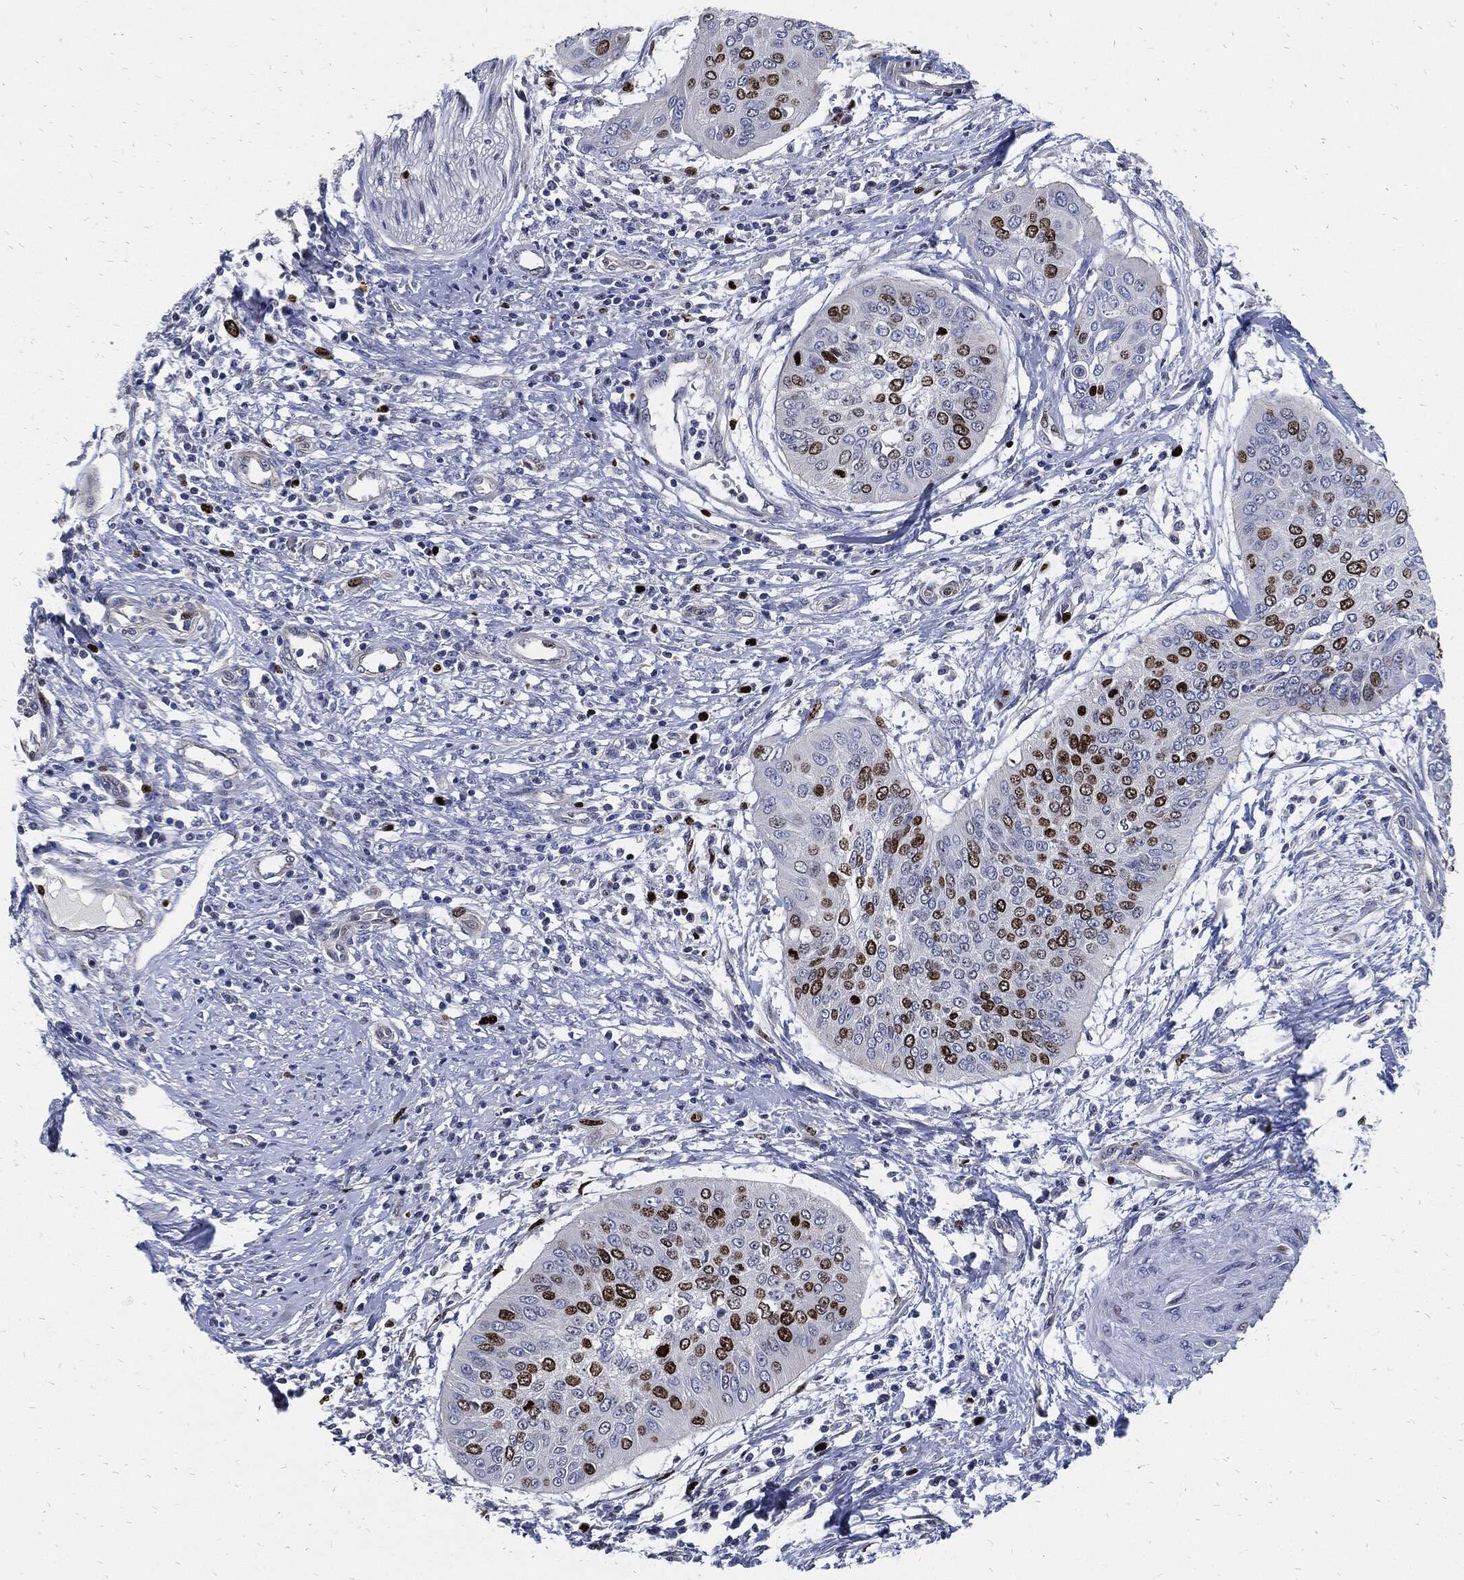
{"staining": {"intensity": "strong", "quantity": "25%-75%", "location": "nuclear"}, "tissue": "cervical cancer", "cell_type": "Tumor cells", "image_type": "cancer", "snomed": [{"axis": "morphology", "description": "Normal tissue, NOS"}, {"axis": "morphology", "description": "Squamous cell carcinoma, NOS"}, {"axis": "topography", "description": "Cervix"}], "caption": "High-power microscopy captured an immunohistochemistry (IHC) histopathology image of cervical cancer, revealing strong nuclear staining in approximately 25%-75% of tumor cells.", "gene": "MKI67", "patient": {"sex": "female", "age": 39}}